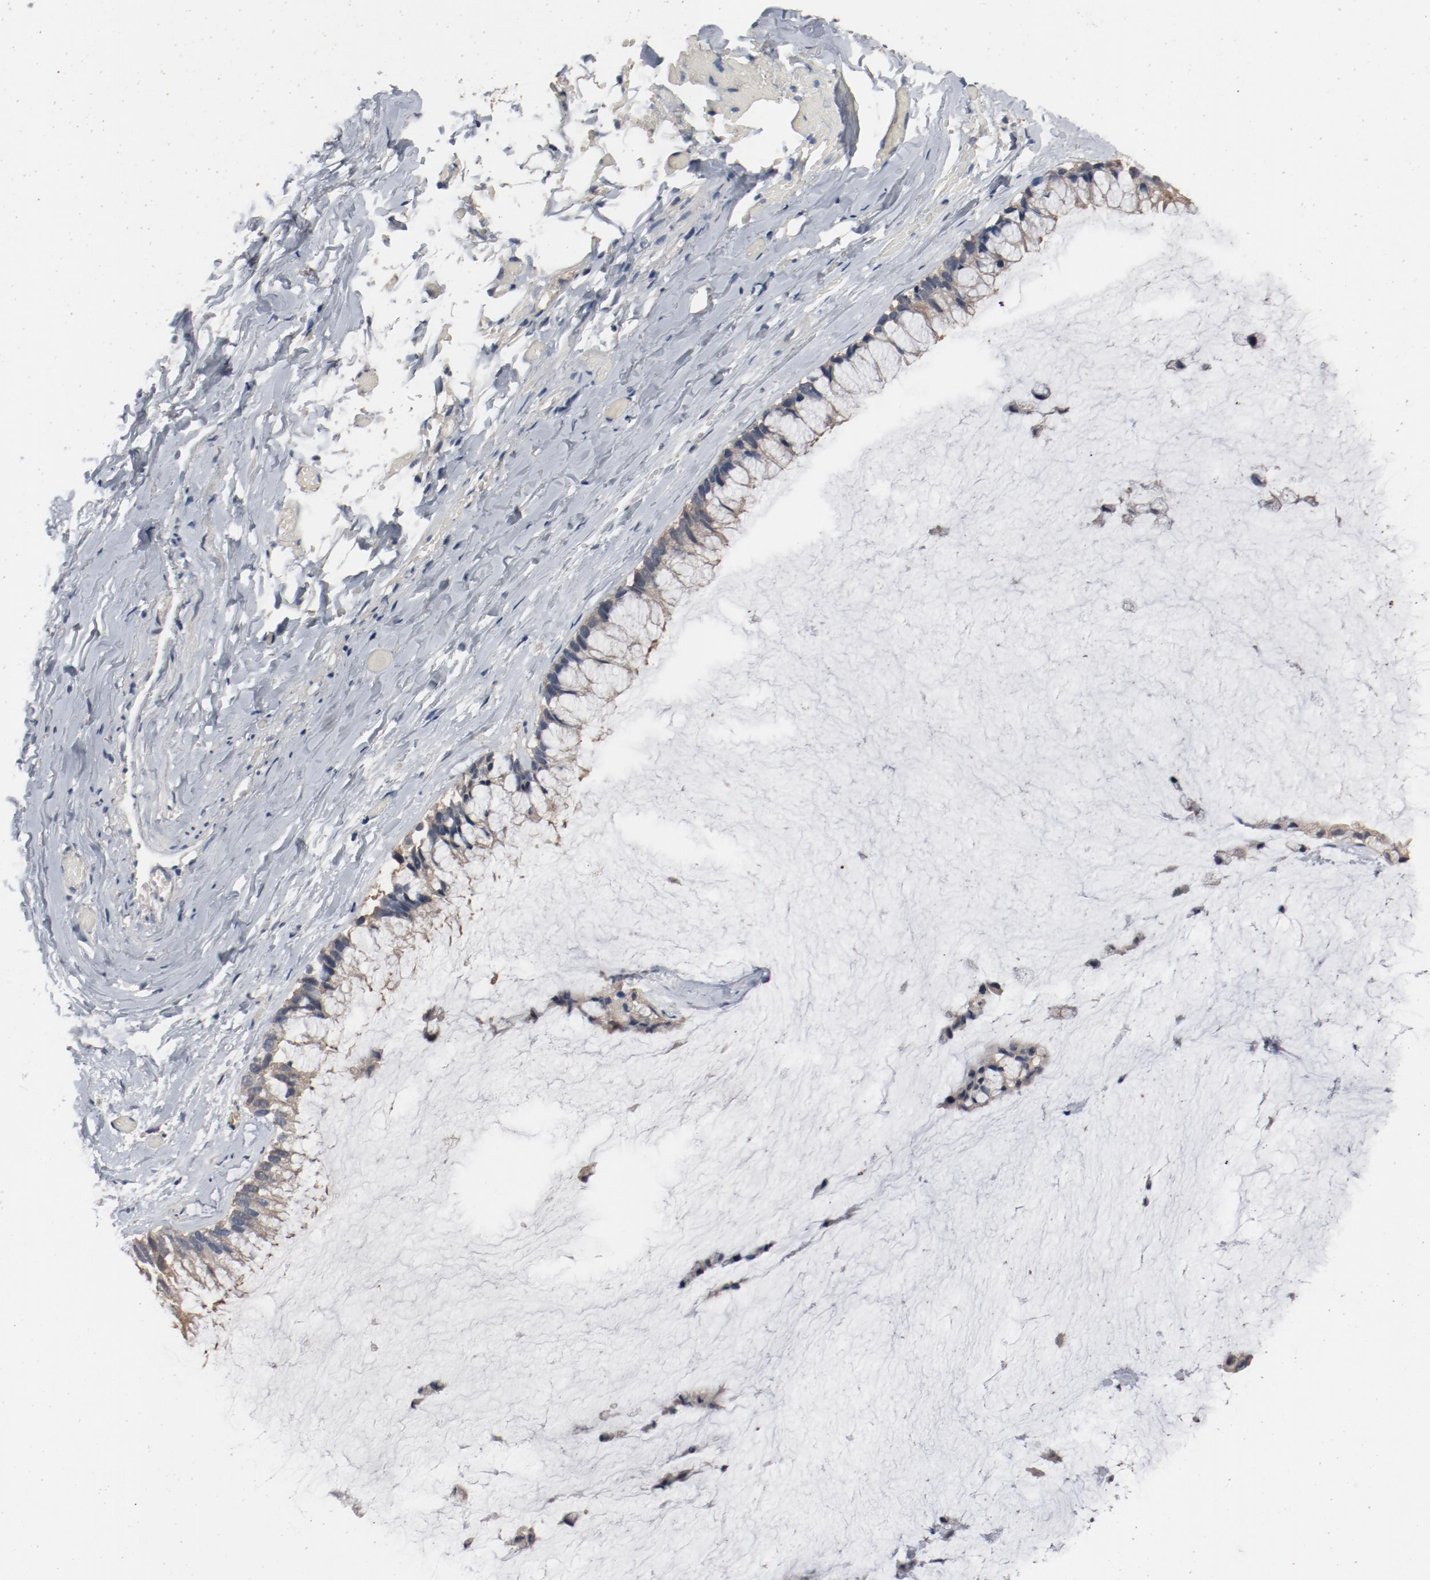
{"staining": {"intensity": "weak", "quantity": ">75%", "location": "cytoplasmic/membranous"}, "tissue": "ovarian cancer", "cell_type": "Tumor cells", "image_type": "cancer", "snomed": [{"axis": "morphology", "description": "Cystadenocarcinoma, mucinous, NOS"}, {"axis": "topography", "description": "Ovary"}], "caption": "Human ovarian mucinous cystadenocarcinoma stained with a protein marker displays weak staining in tumor cells.", "gene": "DNAL4", "patient": {"sex": "female", "age": 39}}